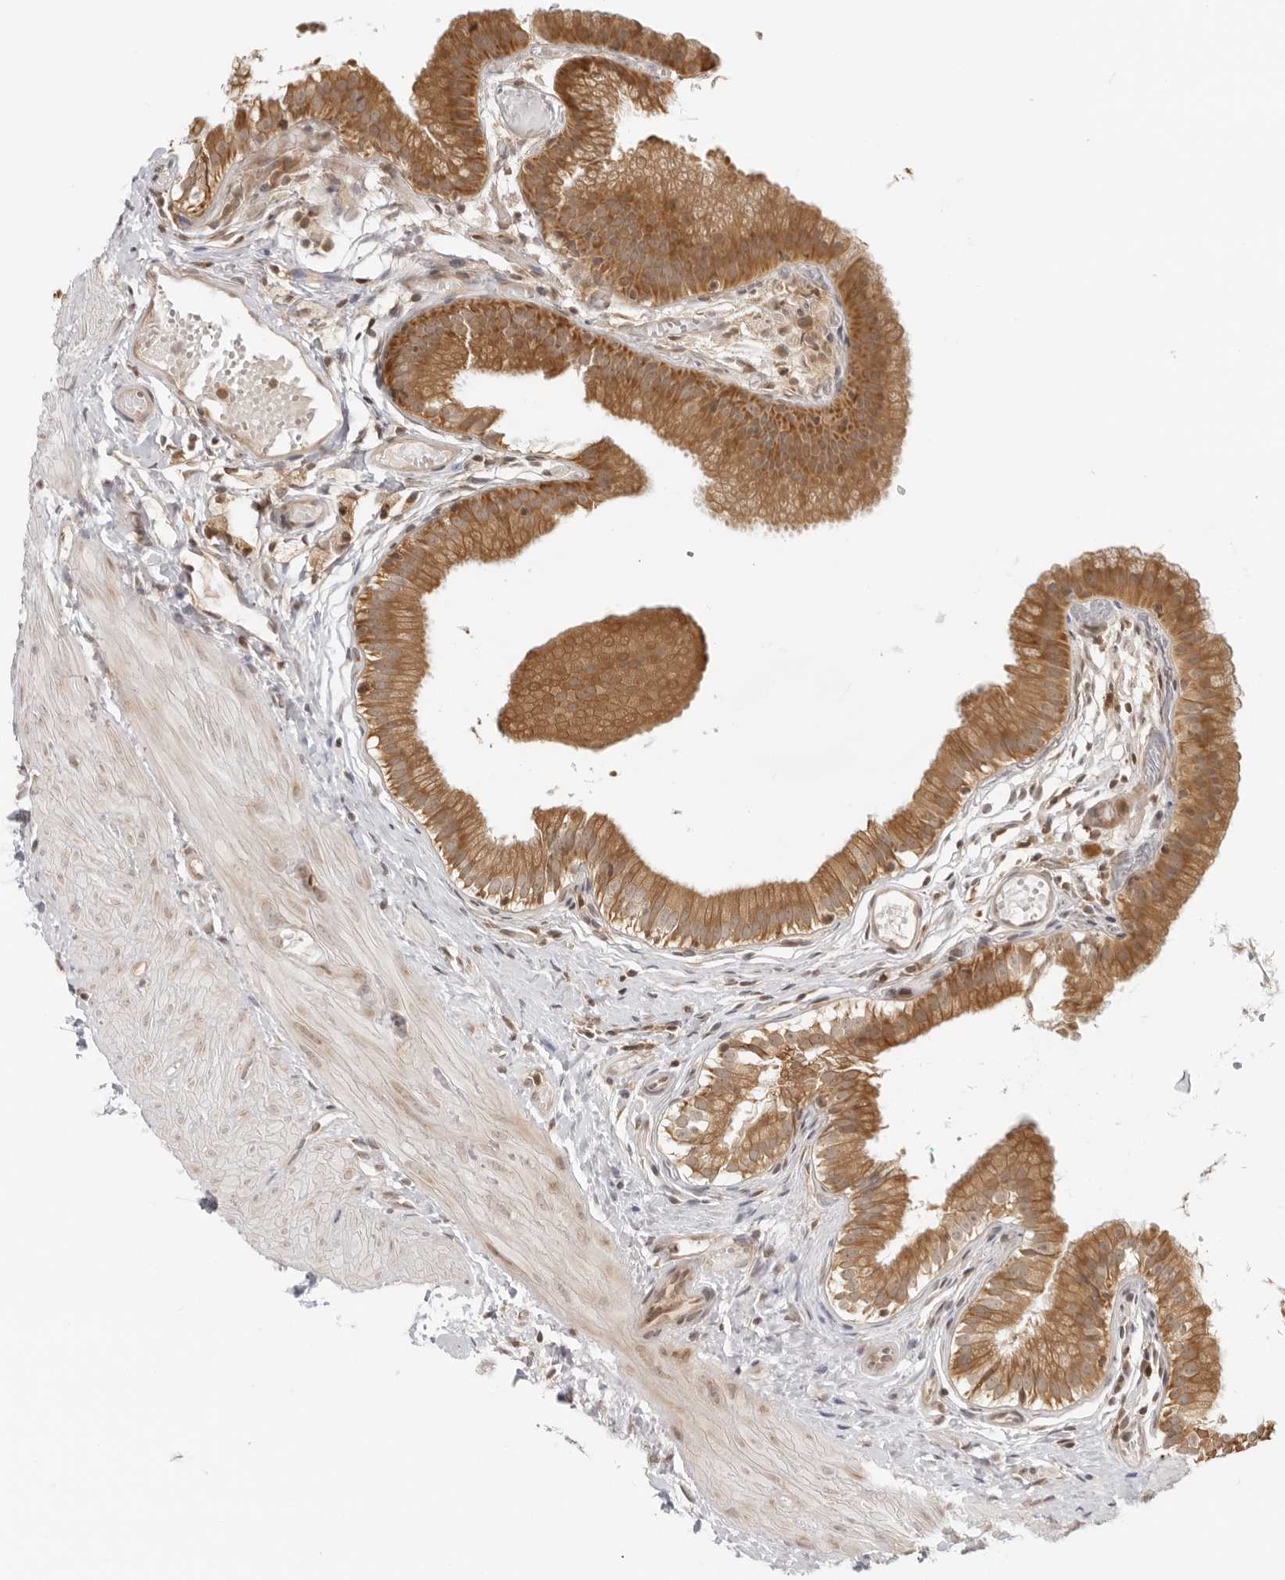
{"staining": {"intensity": "strong", "quantity": ">75%", "location": "cytoplasmic/membranous"}, "tissue": "gallbladder", "cell_type": "Glandular cells", "image_type": "normal", "snomed": [{"axis": "morphology", "description": "Normal tissue, NOS"}, {"axis": "topography", "description": "Gallbladder"}], "caption": "Protein expression analysis of benign human gallbladder reveals strong cytoplasmic/membranous positivity in approximately >75% of glandular cells. The staining is performed using DAB brown chromogen to label protein expression. The nuclei are counter-stained blue using hematoxylin.", "gene": "PRRC2C", "patient": {"sex": "female", "age": 26}}